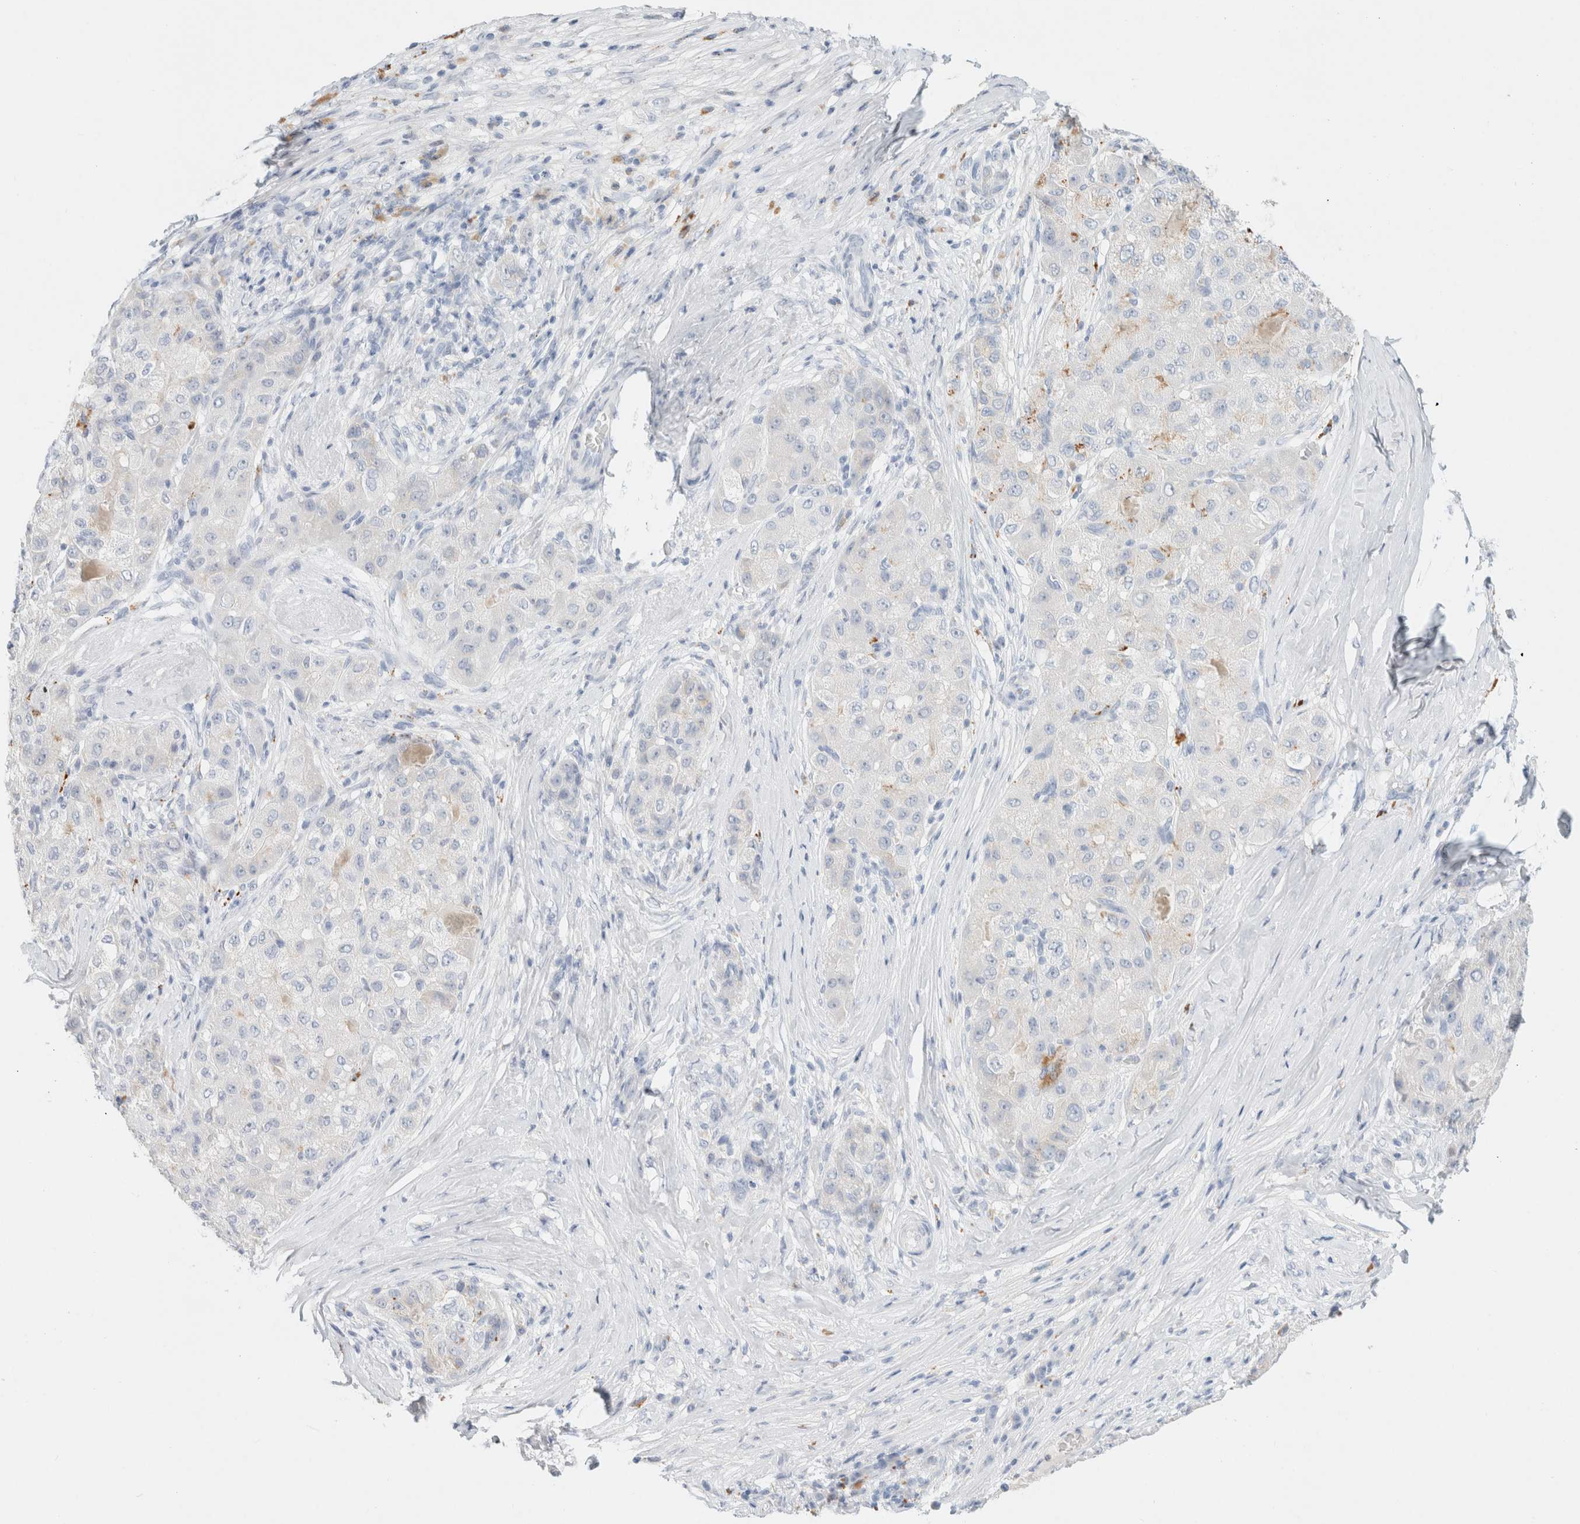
{"staining": {"intensity": "negative", "quantity": "none", "location": "none"}, "tissue": "liver cancer", "cell_type": "Tumor cells", "image_type": "cancer", "snomed": [{"axis": "morphology", "description": "Carcinoma, Hepatocellular, NOS"}, {"axis": "topography", "description": "Liver"}], "caption": "Immunohistochemistry of human liver cancer exhibits no positivity in tumor cells.", "gene": "CPQ", "patient": {"sex": "male", "age": 80}}